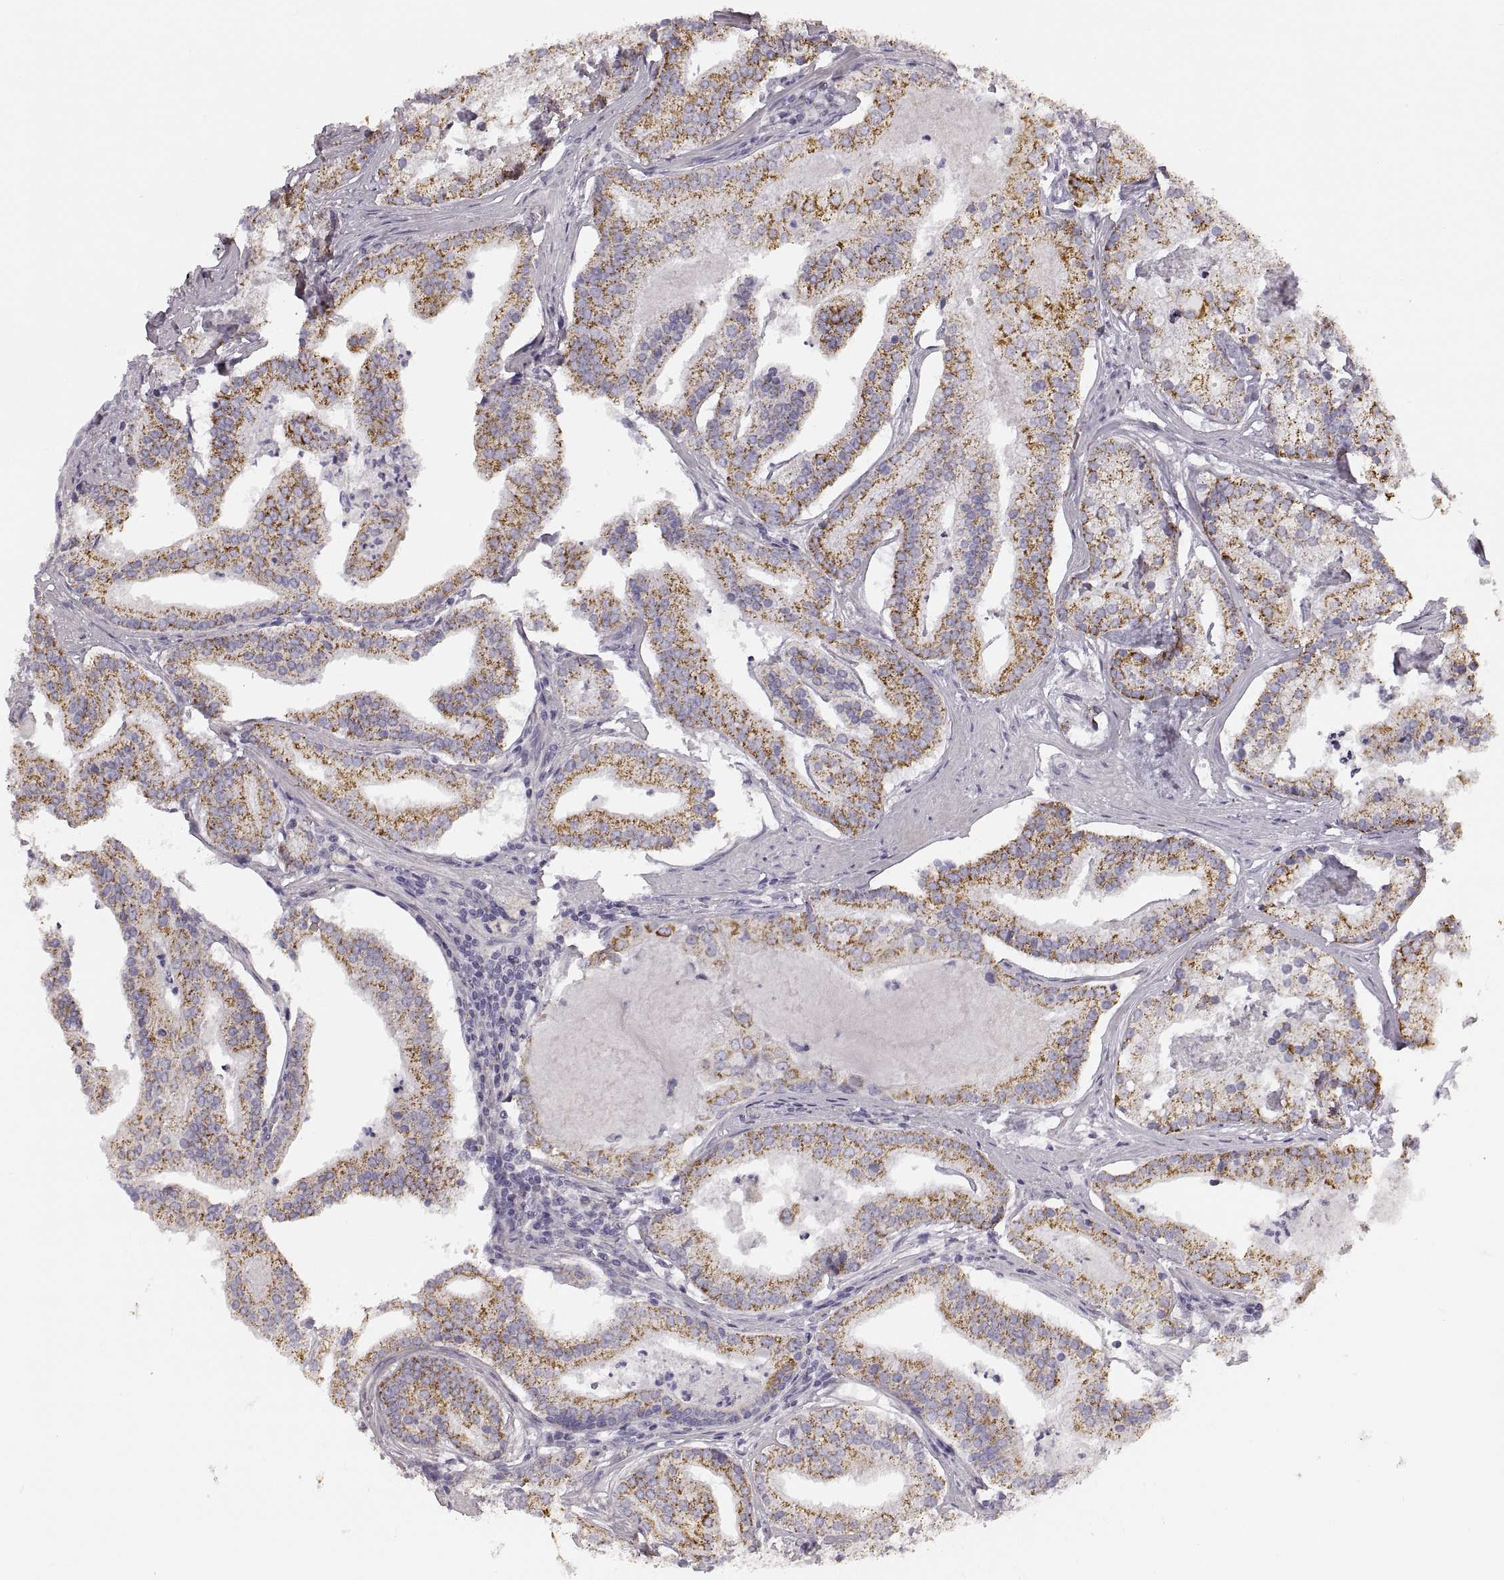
{"staining": {"intensity": "moderate", "quantity": ">75%", "location": "cytoplasmic/membranous"}, "tissue": "prostate cancer", "cell_type": "Tumor cells", "image_type": "cancer", "snomed": [{"axis": "morphology", "description": "Adenocarcinoma, NOS"}, {"axis": "topography", "description": "Prostate and seminal vesicle, NOS"}, {"axis": "topography", "description": "Prostate"}], "caption": "Adenocarcinoma (prostate) was stained to show a protein in brown. There is medium levels of moderate cytoplasmic/membranous staining in approximately >75% of tumor cells. (brown staining indicates protein expression, while blue staining denotes nuclei).", "gene": "RDH13", "patient": {"sex": "male", "age": 44}}